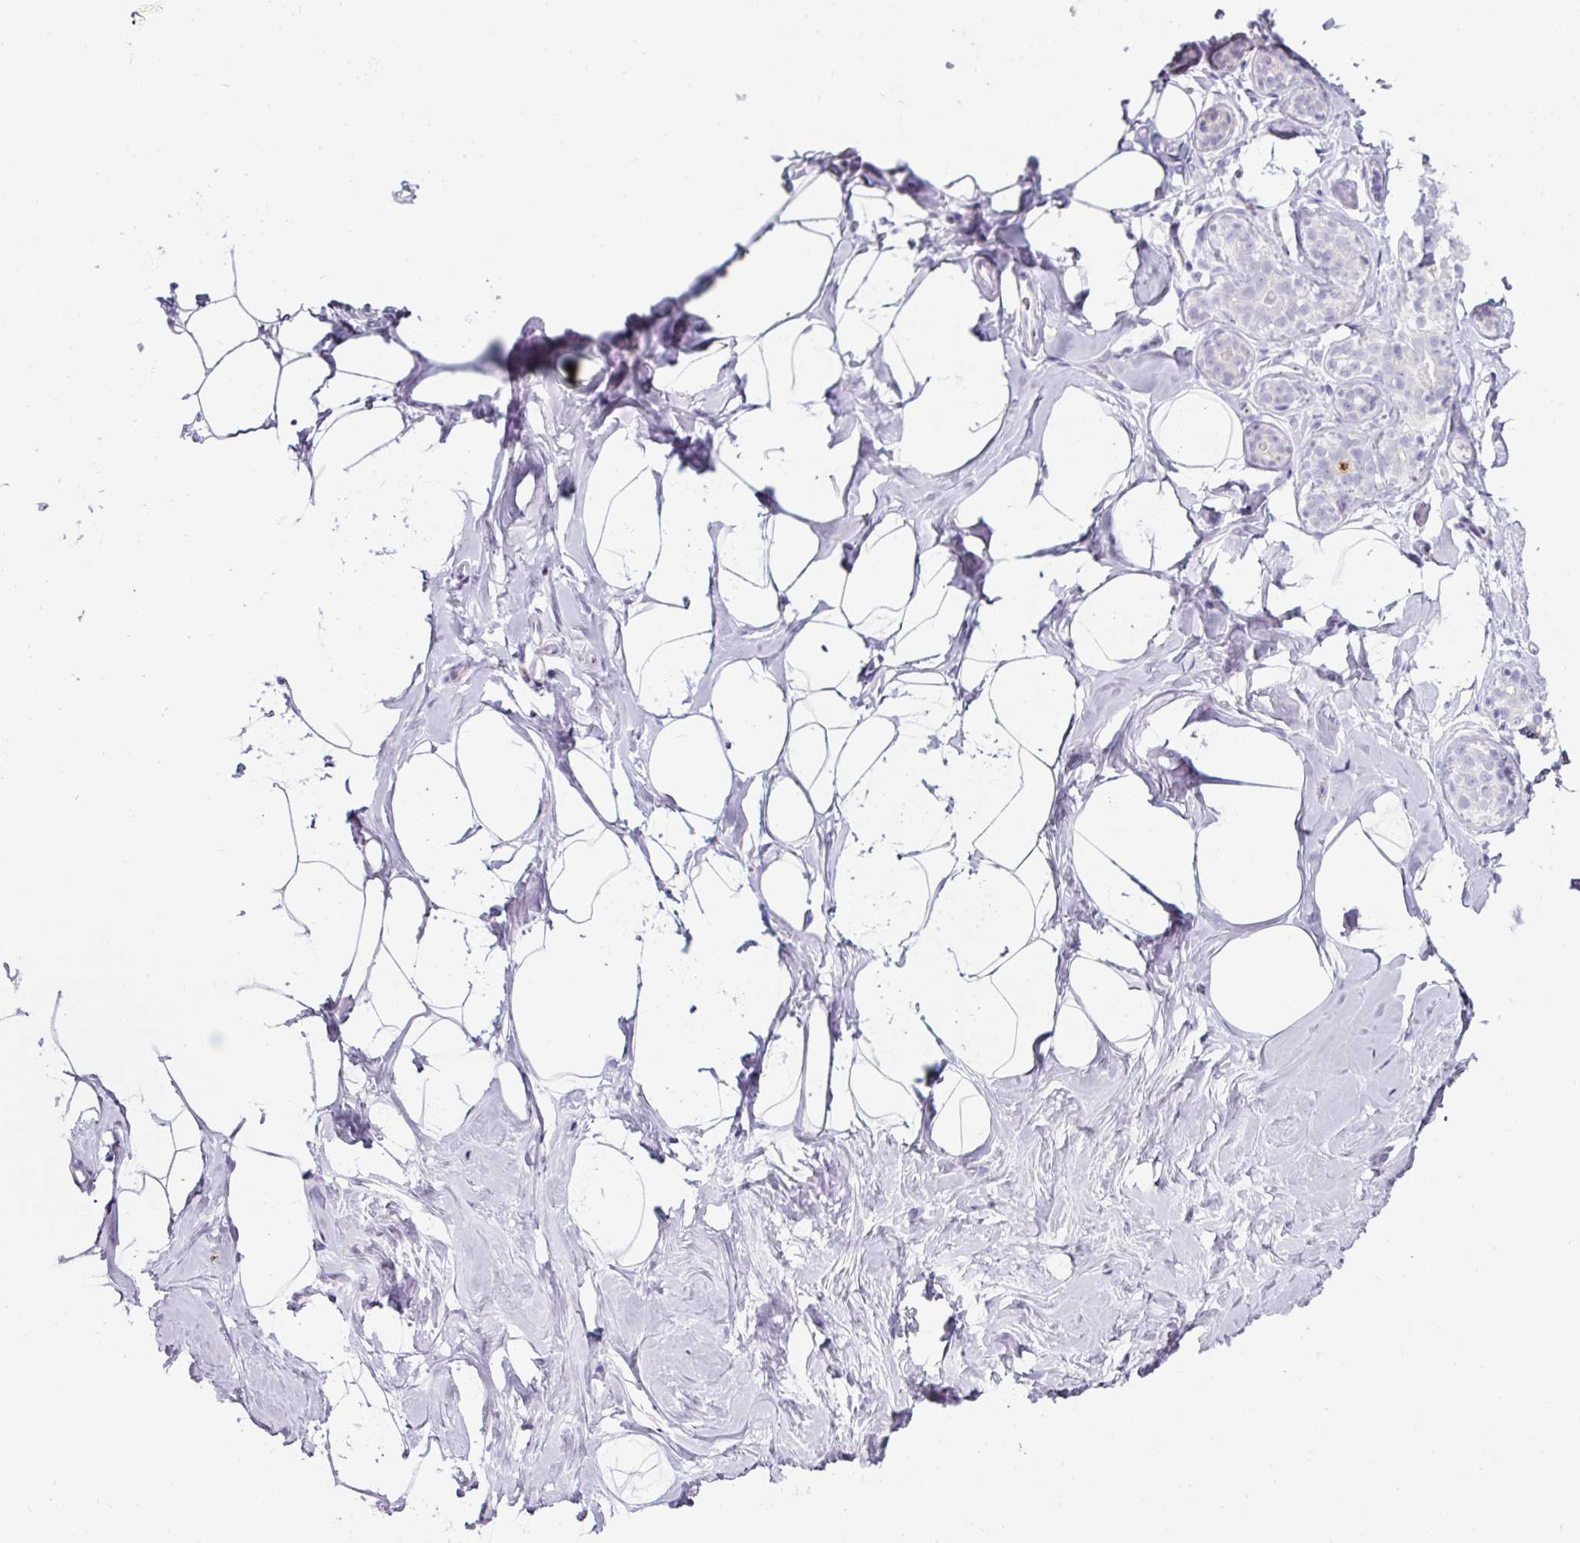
{"staining": {"intensity": "negative", "quantity": "none", "location": "none"}, "tissue": "breast", "cell_type": "Adipocytes", "image_type": "normal", "snomed": [{"axis": "morphology", "description": "Normal tissue, NOS"}, {"axis": "topography", "description": "Breast"}], "caption": "This is an immunohistochemistry image of unremarkable breast. There is no positivity in adipocytes.", "gene": "SLC2A2", "patient": {"sex": "female", "age": 32}}